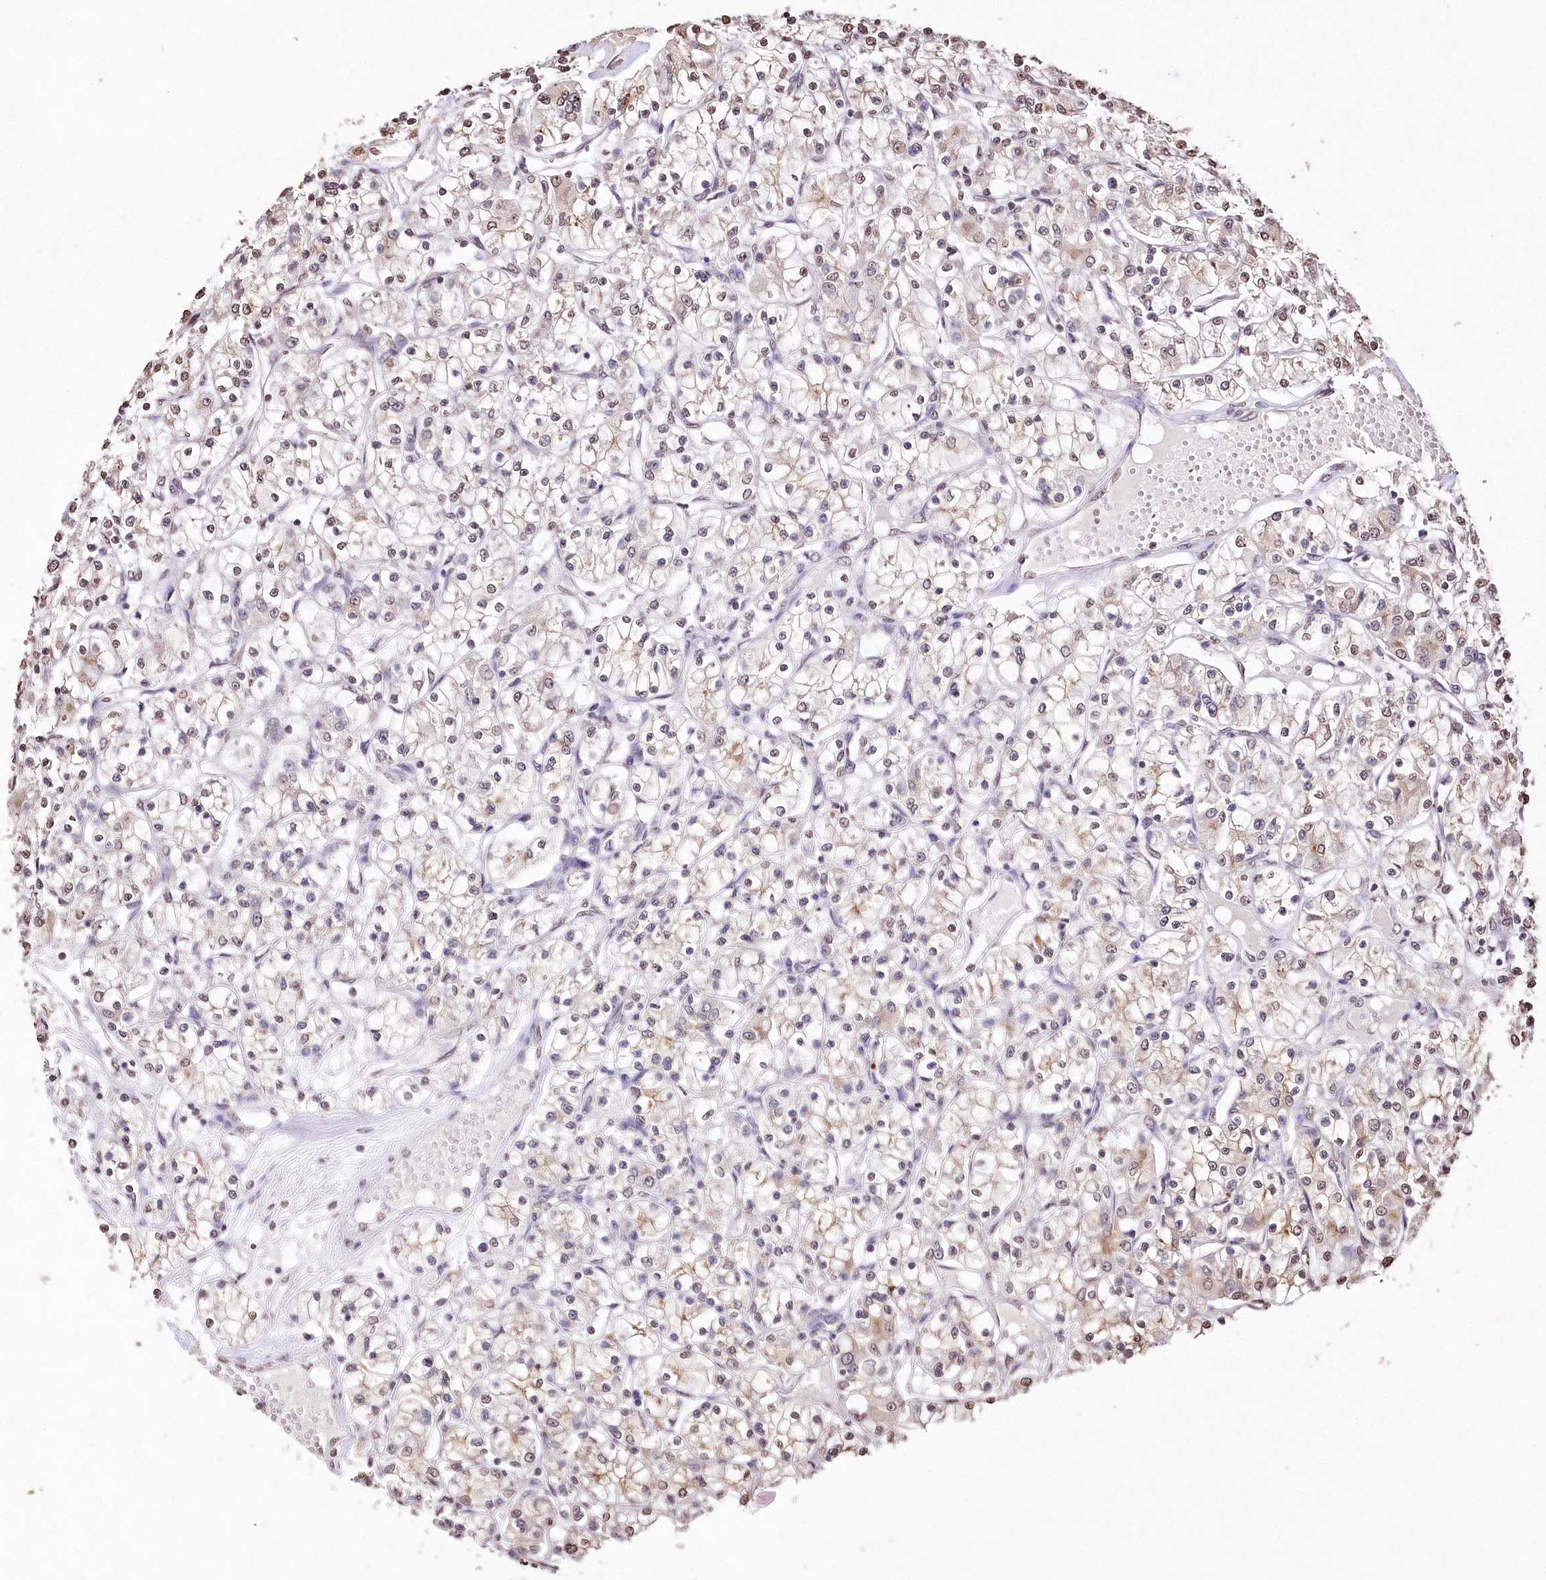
{"staining": {"intensity": "weak", "quantity": "<25%", "location": "cytoplasmic/membranous"}, "tissue": "renal cancer", "cell_type": "Tumor cells", "image_type": "cancer", "snomed": [{"axis": "morphology", "description": "Adenocarcinoma, NOS"}, {"axis": "topography", "description": "Kidney"}], "caption": "Immunohistochemistry of human renal adenocarcinoma displays no positivity in tumor cells.", "gene": "DMXL1", "patient": {"sex": "female", "age": 59}}